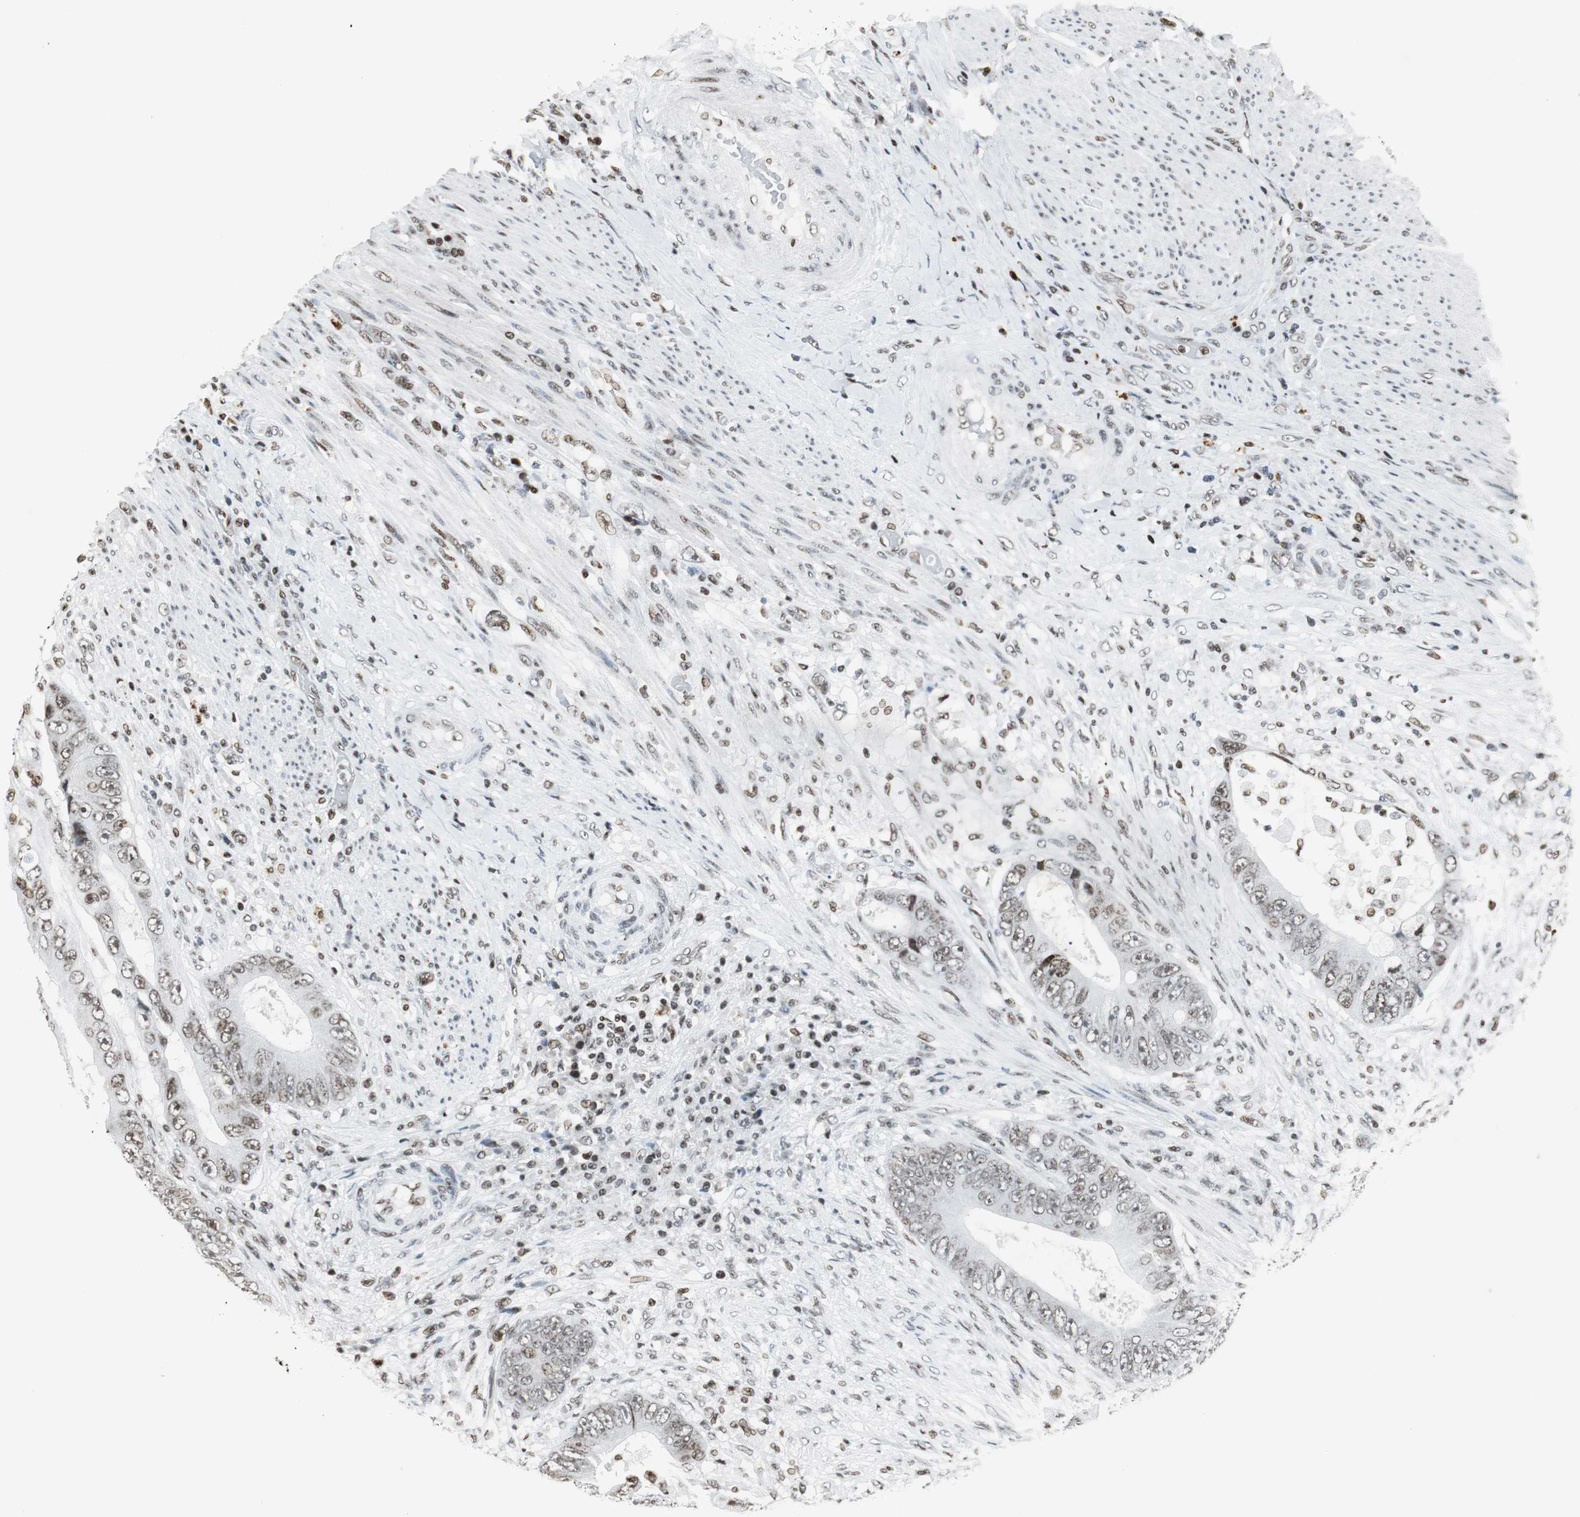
{"staining": {"intensity": "weak", "quantity": "25%-75%", "location": "nuclear"}, "tissue": "colorectal cancer", "cell_type": "Tumor cells", "image_type": "cancer", "snomed": [{"axis": "morphology", "description": "Adenocarcinoma, NOS"}, {"axis": "topography", "description": "Rectum"}], "caption": "A low amount of weak nuclear staining is appreciated in about 25%-75% of tumor cells in colorectal cancer tissue.", "gene": "RBBP4", "patient": {"sex": "female", "age": 77}}